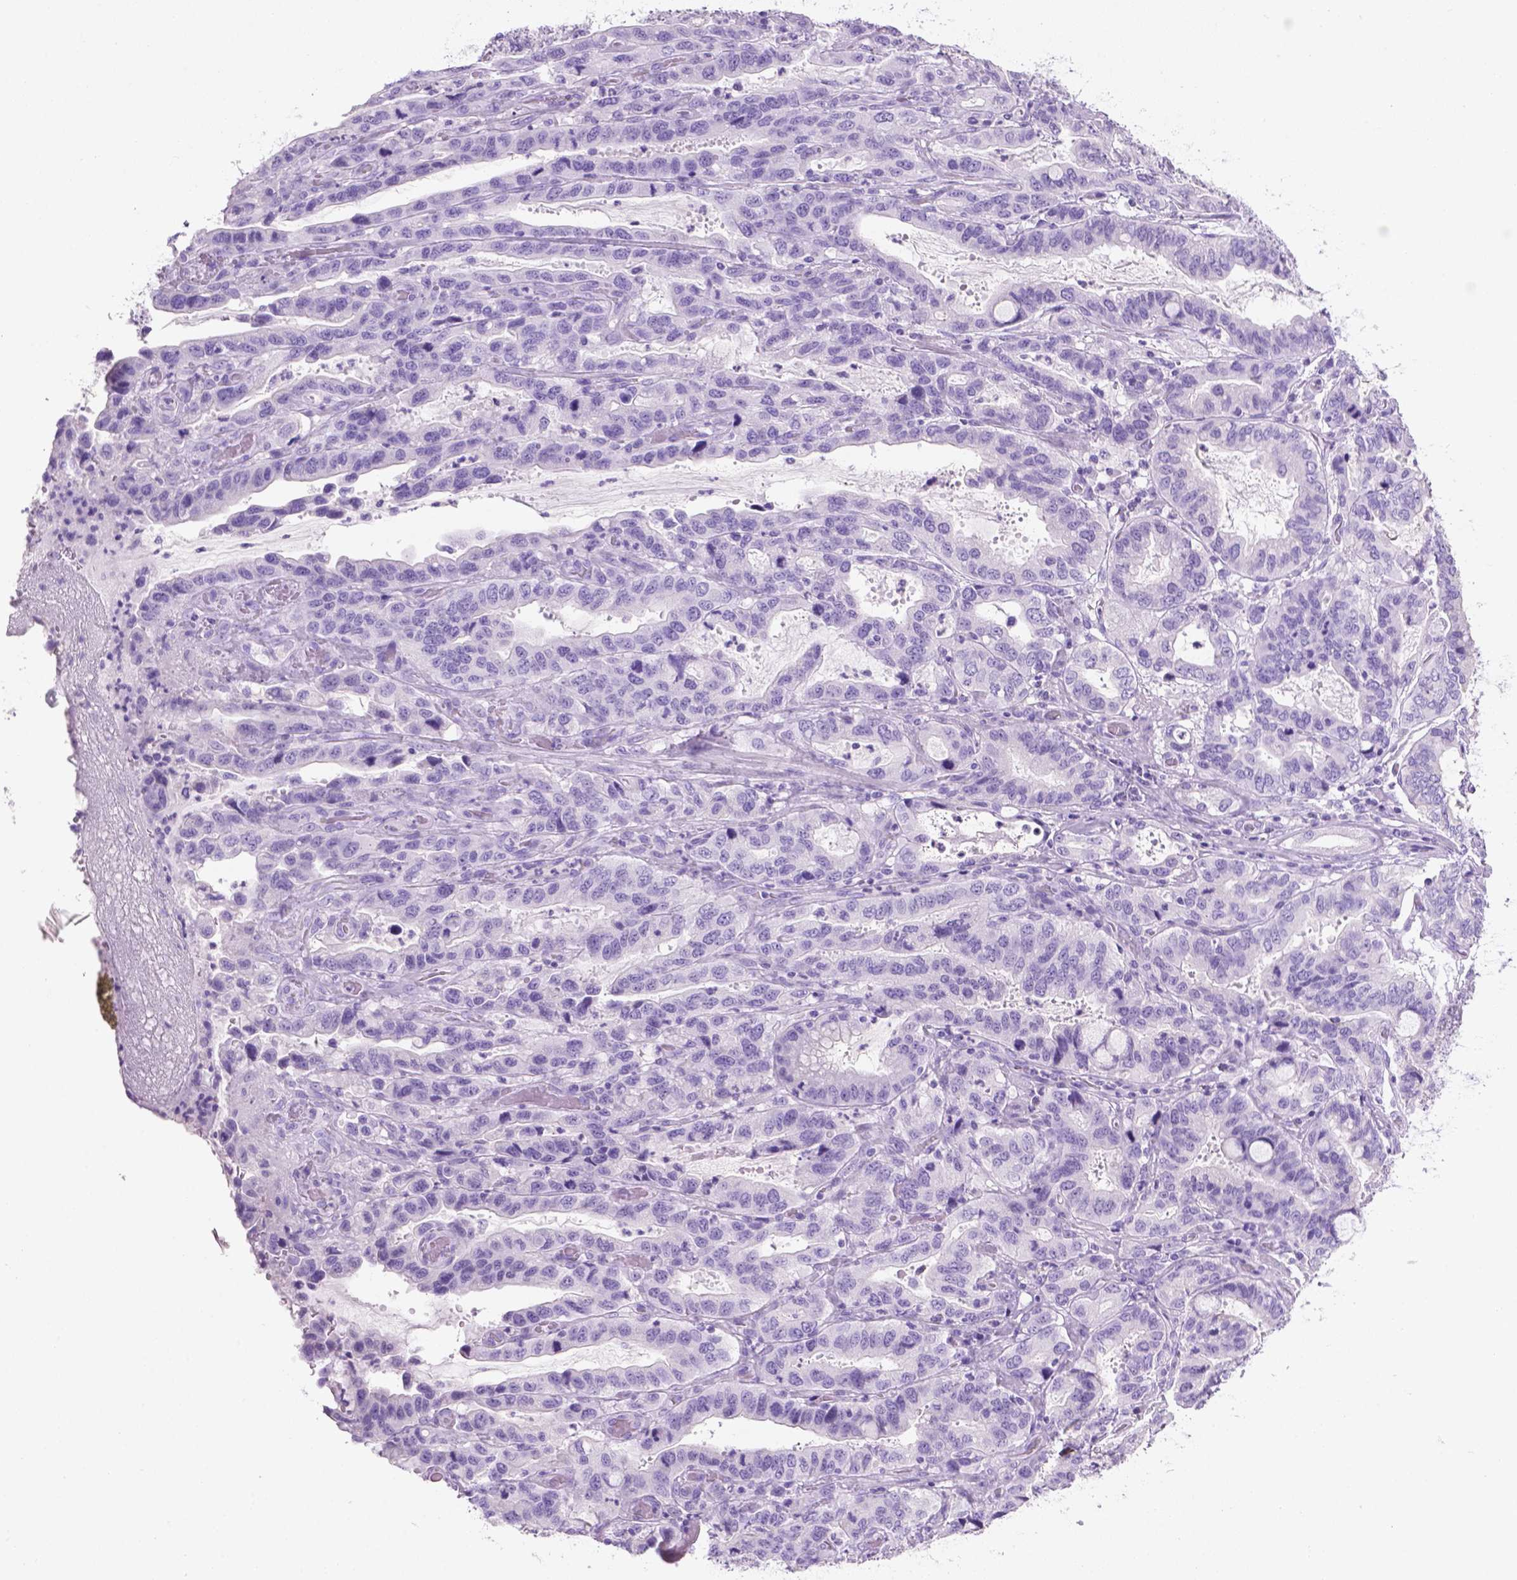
{"staining": {"intensity": "negative", "quantity": "none", "location": "none"}, "tissue": "stomach cancer", "cell_type": "Tumor cells", "image_type": "cancer", "snomed": [{"axis": "morphology", "description": "Adenocarcinoma, NOS"}, {"axis": "topography", "description": "Stomach, lower"}], "caption": "A high-resolution histopathology image shows immunohistochemistry staining of stomach cancer, which shows no significant expression in tumor cells.", "gene": "LELP1", "patient": {"sex": "female", "age": 76}}